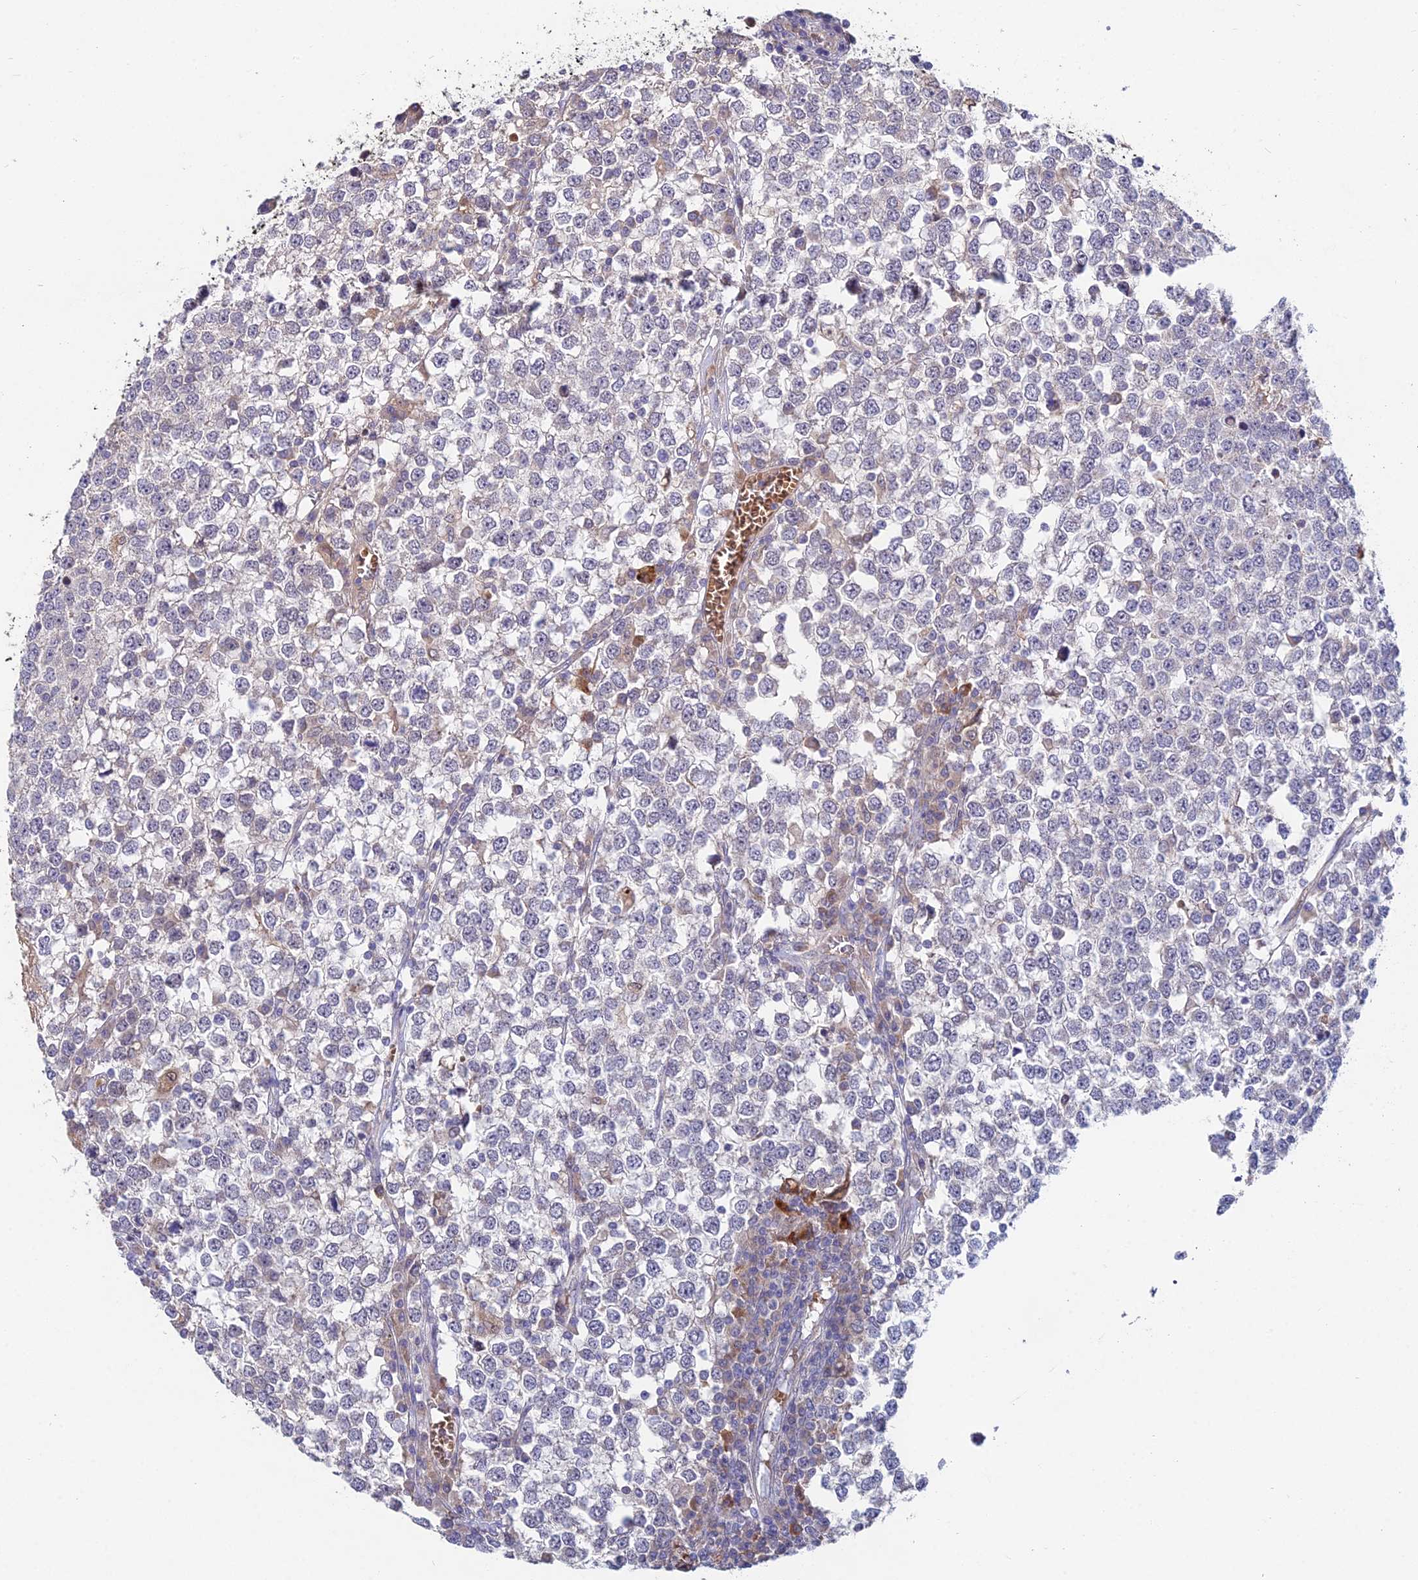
{"staining": {"intensity": "negative", "quantity": "none", "location": "none"}, "tissue": "testis cancer", "cell_type": "Tumor cells", "image_type": "cancer", "snomed": [{"axis": "morphology", "description": "Seminoma, NOS"}, {"axis": "topography", "description": "Testis"}], "caption": "Immunohistochemical staining of testis cancer (seminoma) displays no significant expression in tumor cells. The staining was performed using DAB to visualize the protein expression in brown, while the nuclei were stained in blue with hematoxylin (Magnification: 20x).", "gene": "WDR43", "patient": {"sex": "male", "age": 65}}